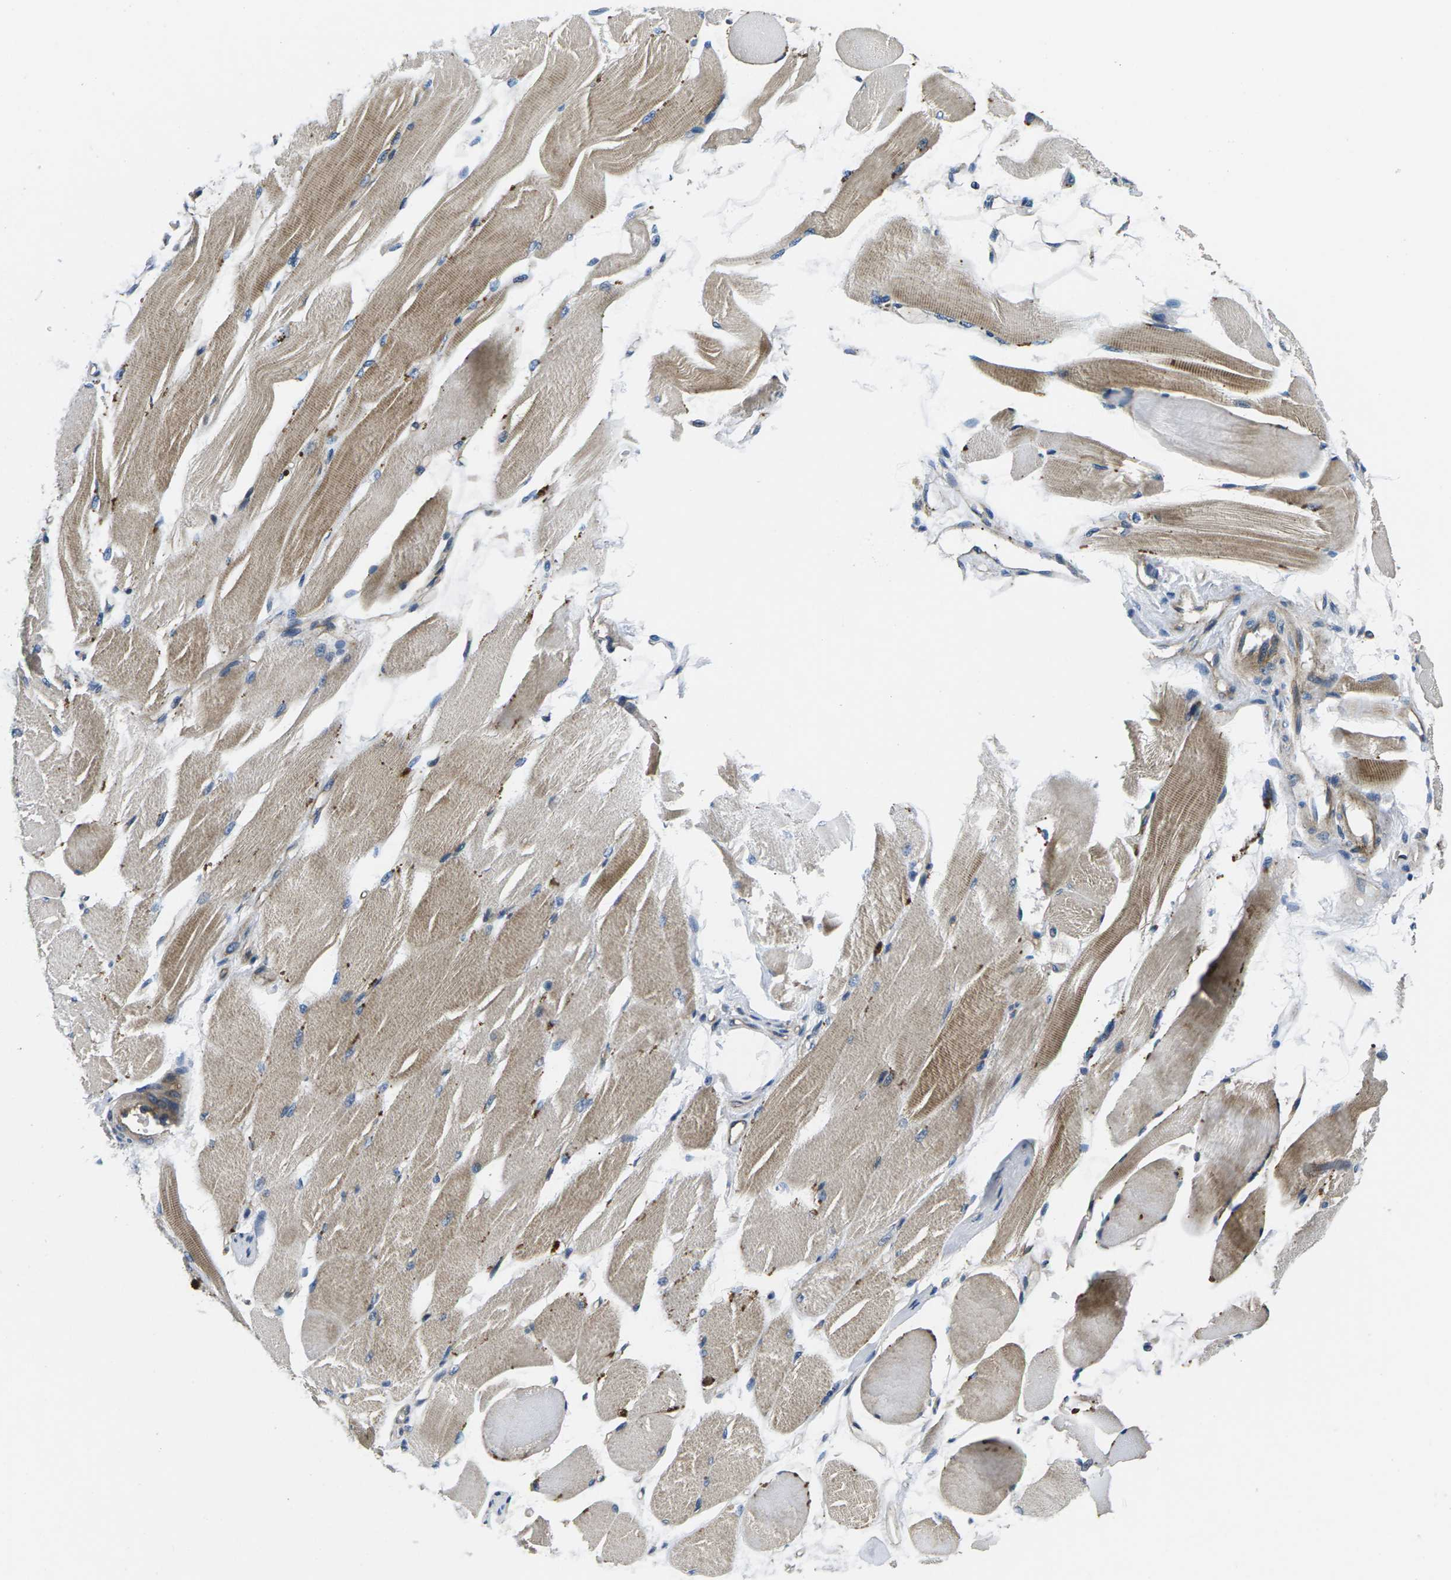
{"staining": {"intensity": "moderate", "quantity": ">75%", "location": "cytoplasmic/membranous"}, "tissue": "skeletal muscle", "cell_type": "Myocytes", "image_type": "normal", "snomed": [{"axis": "morphology", "description": "Normal tissue, NOS"}, {"axis": "topography", "description": "Skeletal muscle"}, {"axis": "topography", "description": "Peripheral nerve tissue"}], "caption": "A high-resolution image shows immunohistochemistry (IHC) staining of unremarkable skeletal muscle, which shows moderate cytoplasmic/membranous staining in about >75% of myocytes. The staining was performed using DAB, with brown indicating positive protein expression. Nuclei are stained blue with hematoxylin.", "gene": "PLCE1", "patient": {"sex": "female", "age": 84}}